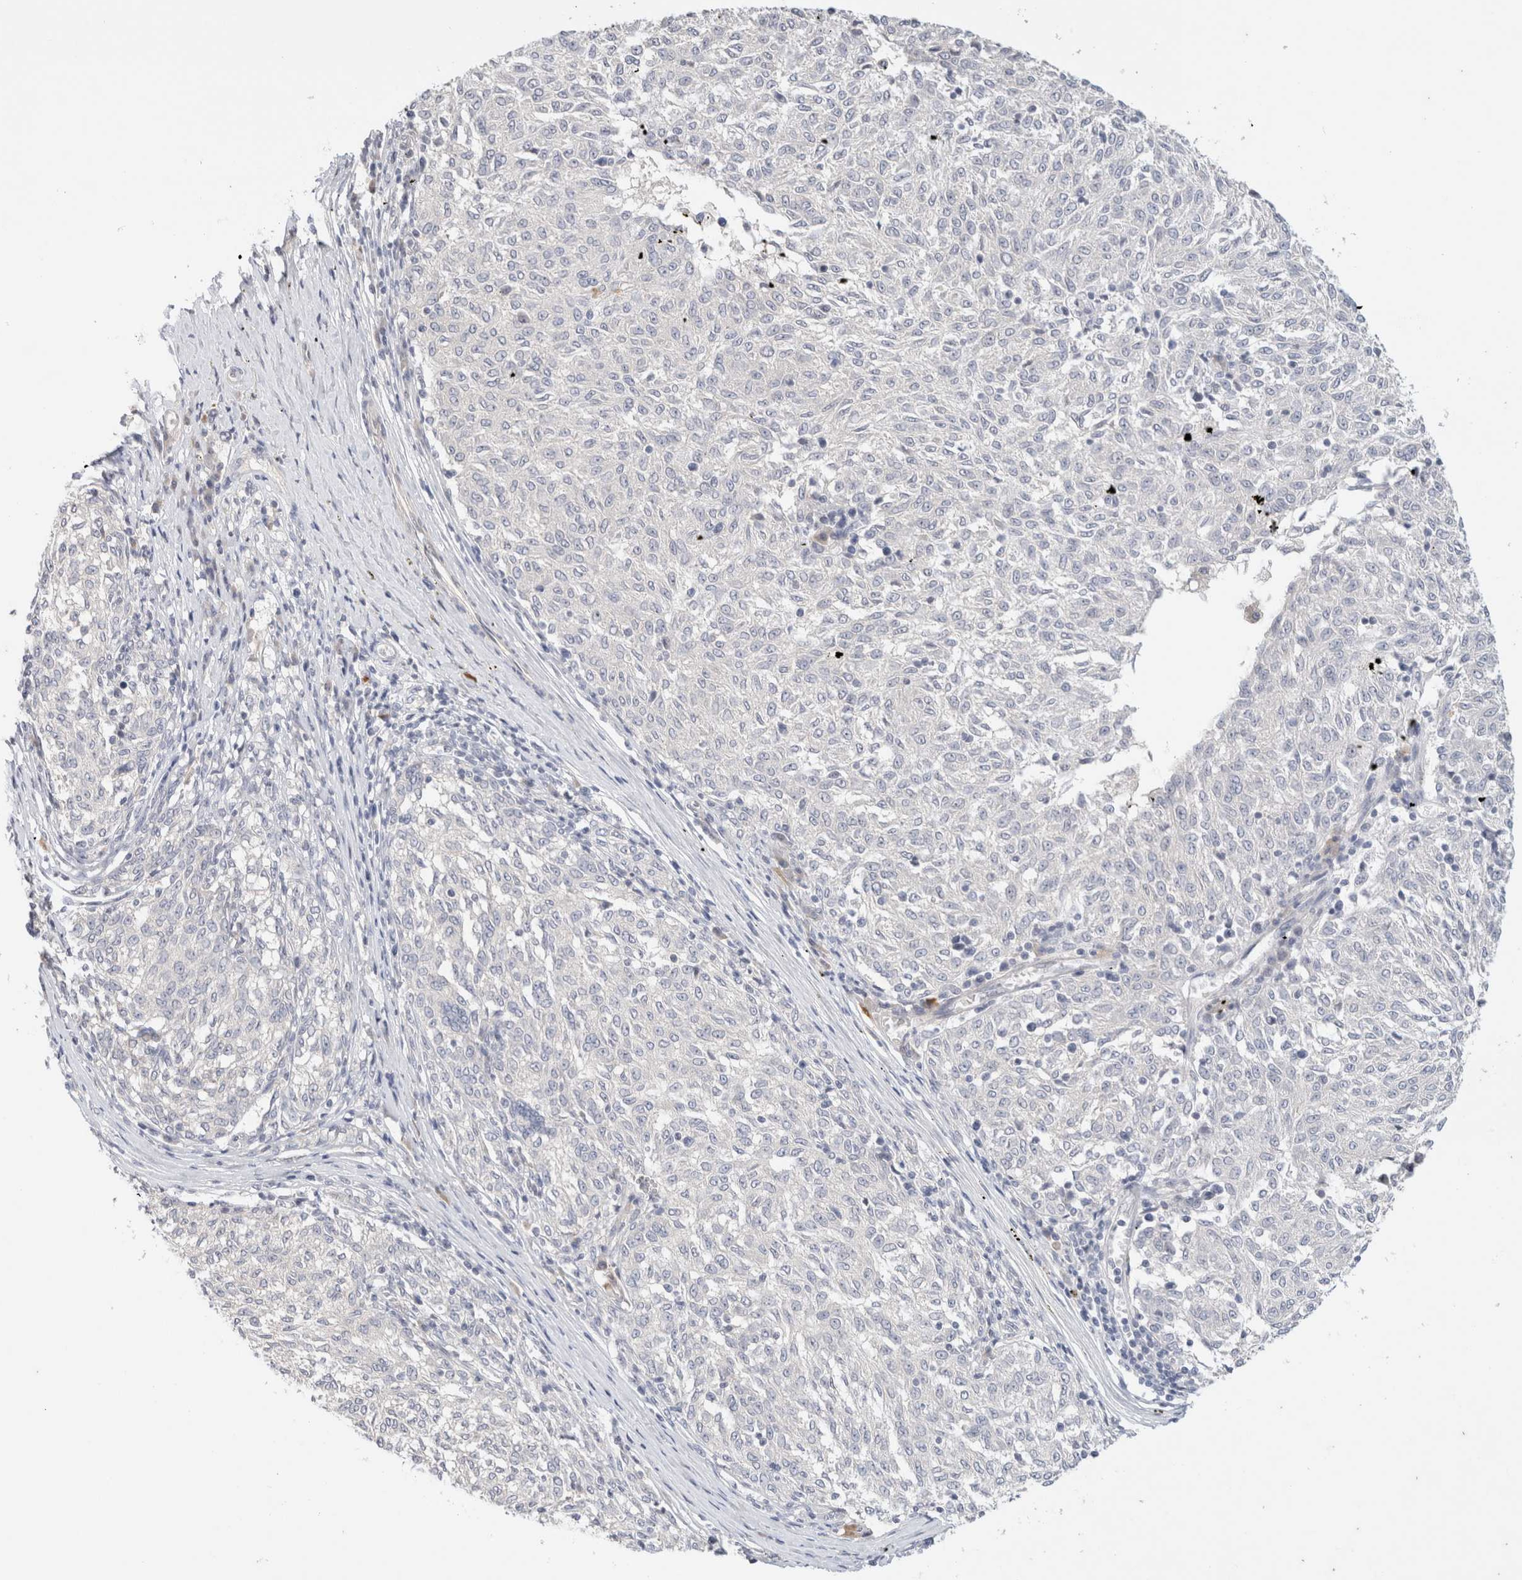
{"staining": {"intensity": "negative", "quantity": "none", "location": "none"}, "tissue": "melanoma", "cell_type": "Tumor cells", "image_type": "cancer", "snomed": [{"axis": "morphology", "description": "Malignant melanoma, NOS"}, {"axis": "topography", "description": "Skin"}], "caption": "Micrograph shows no protein positivity in tumor cells of melanoma tissue.", "gene": "SPRTN", "patient": {"sex": "female", "age": 72}}